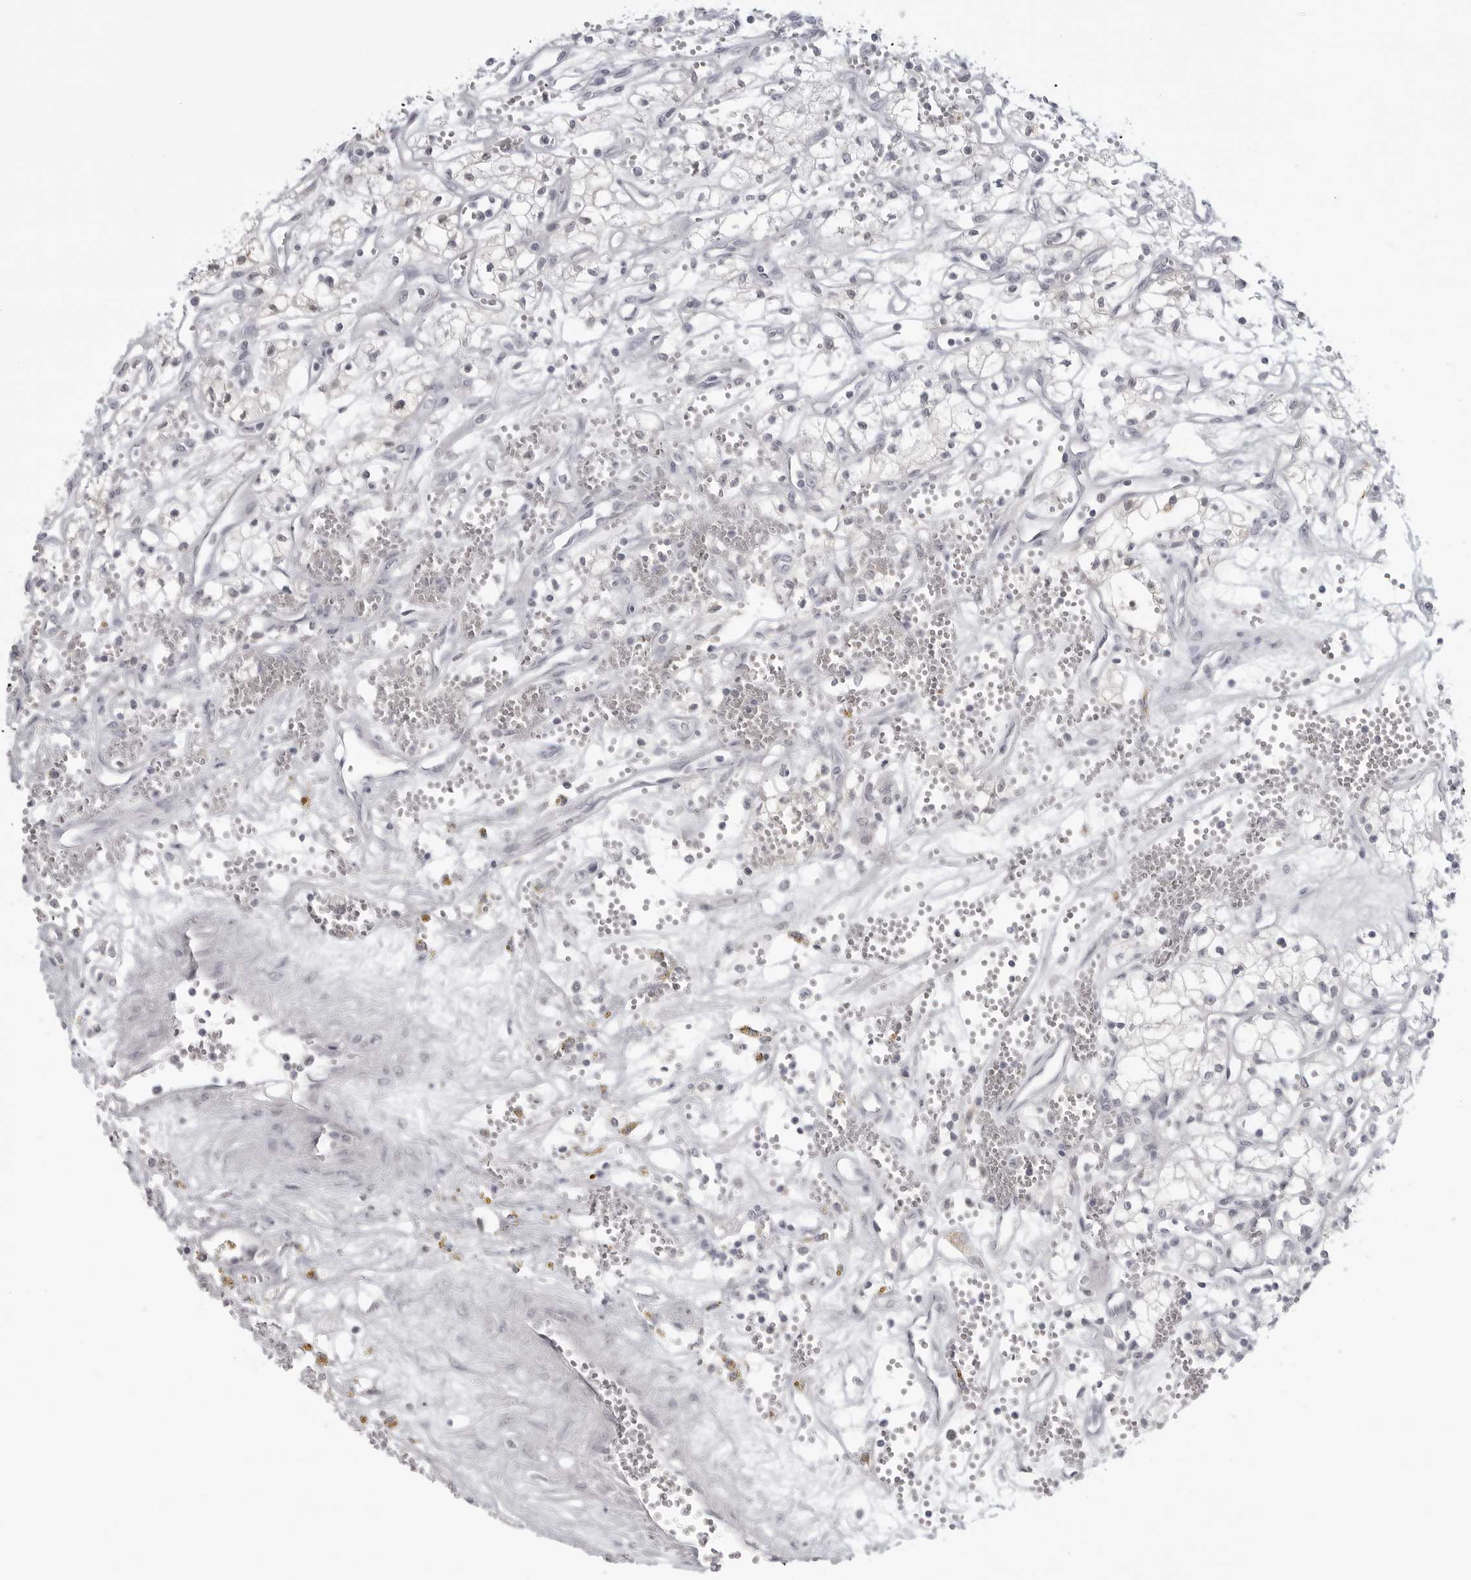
{"staining": {"intensity": "negative", "quantity": "none", "location": "none"}, "tissue": "renal cancer", "cell_type": "Tumor cells", "image_type": "cancer", "snomed": [{"axis": "morphology", "description": "Adenocarcinoma, NOS"}, {"axis": "topography", "description": "Kidney"}], "caption": "The micrograph demonstrates no significant expression in tumor cells of adenocarcinoma (renal).", "gene": "TCTN3", "patient": {"sex": "male", "age": 59}}